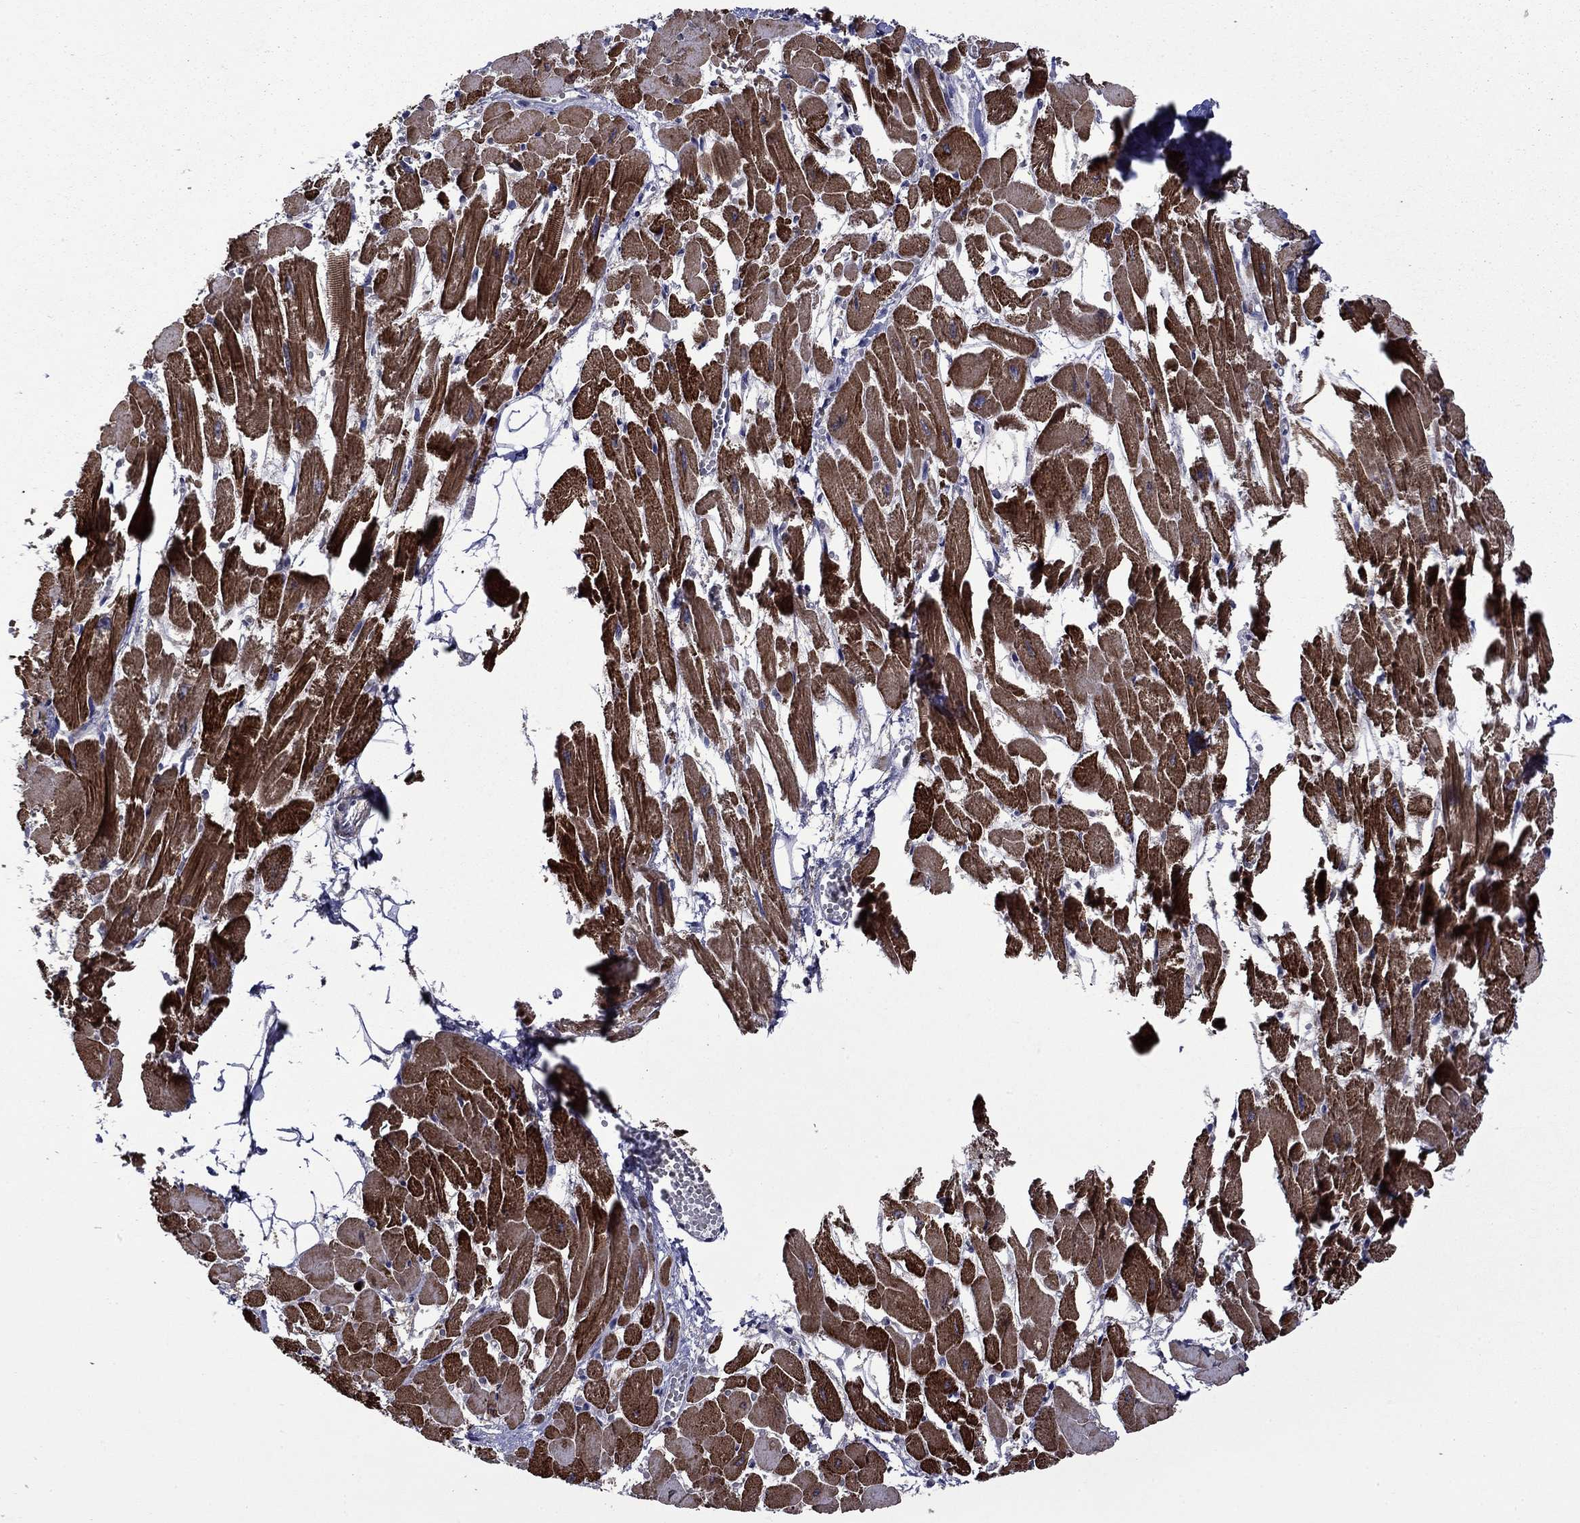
{"staining": {"intensity": "strong", "quantity": ">75%", "location": "cytoplasmic/membranous"}, "tissue": "heart muscle", "cell_type": "Cardiomyocytes", "image_type": "normal", "snomed": [{"axis": "morphology", "description": "Normal tissue, NOS"}, {"axis": "topography", "description": "Heart"}], "caption": "Benign heart muscle reveals strong cytoplasmic/membranous staining in approximately >75% of cardiomyocytes.", "gene": "SATB1", "patient": {"sex": "female", "age": 52}}